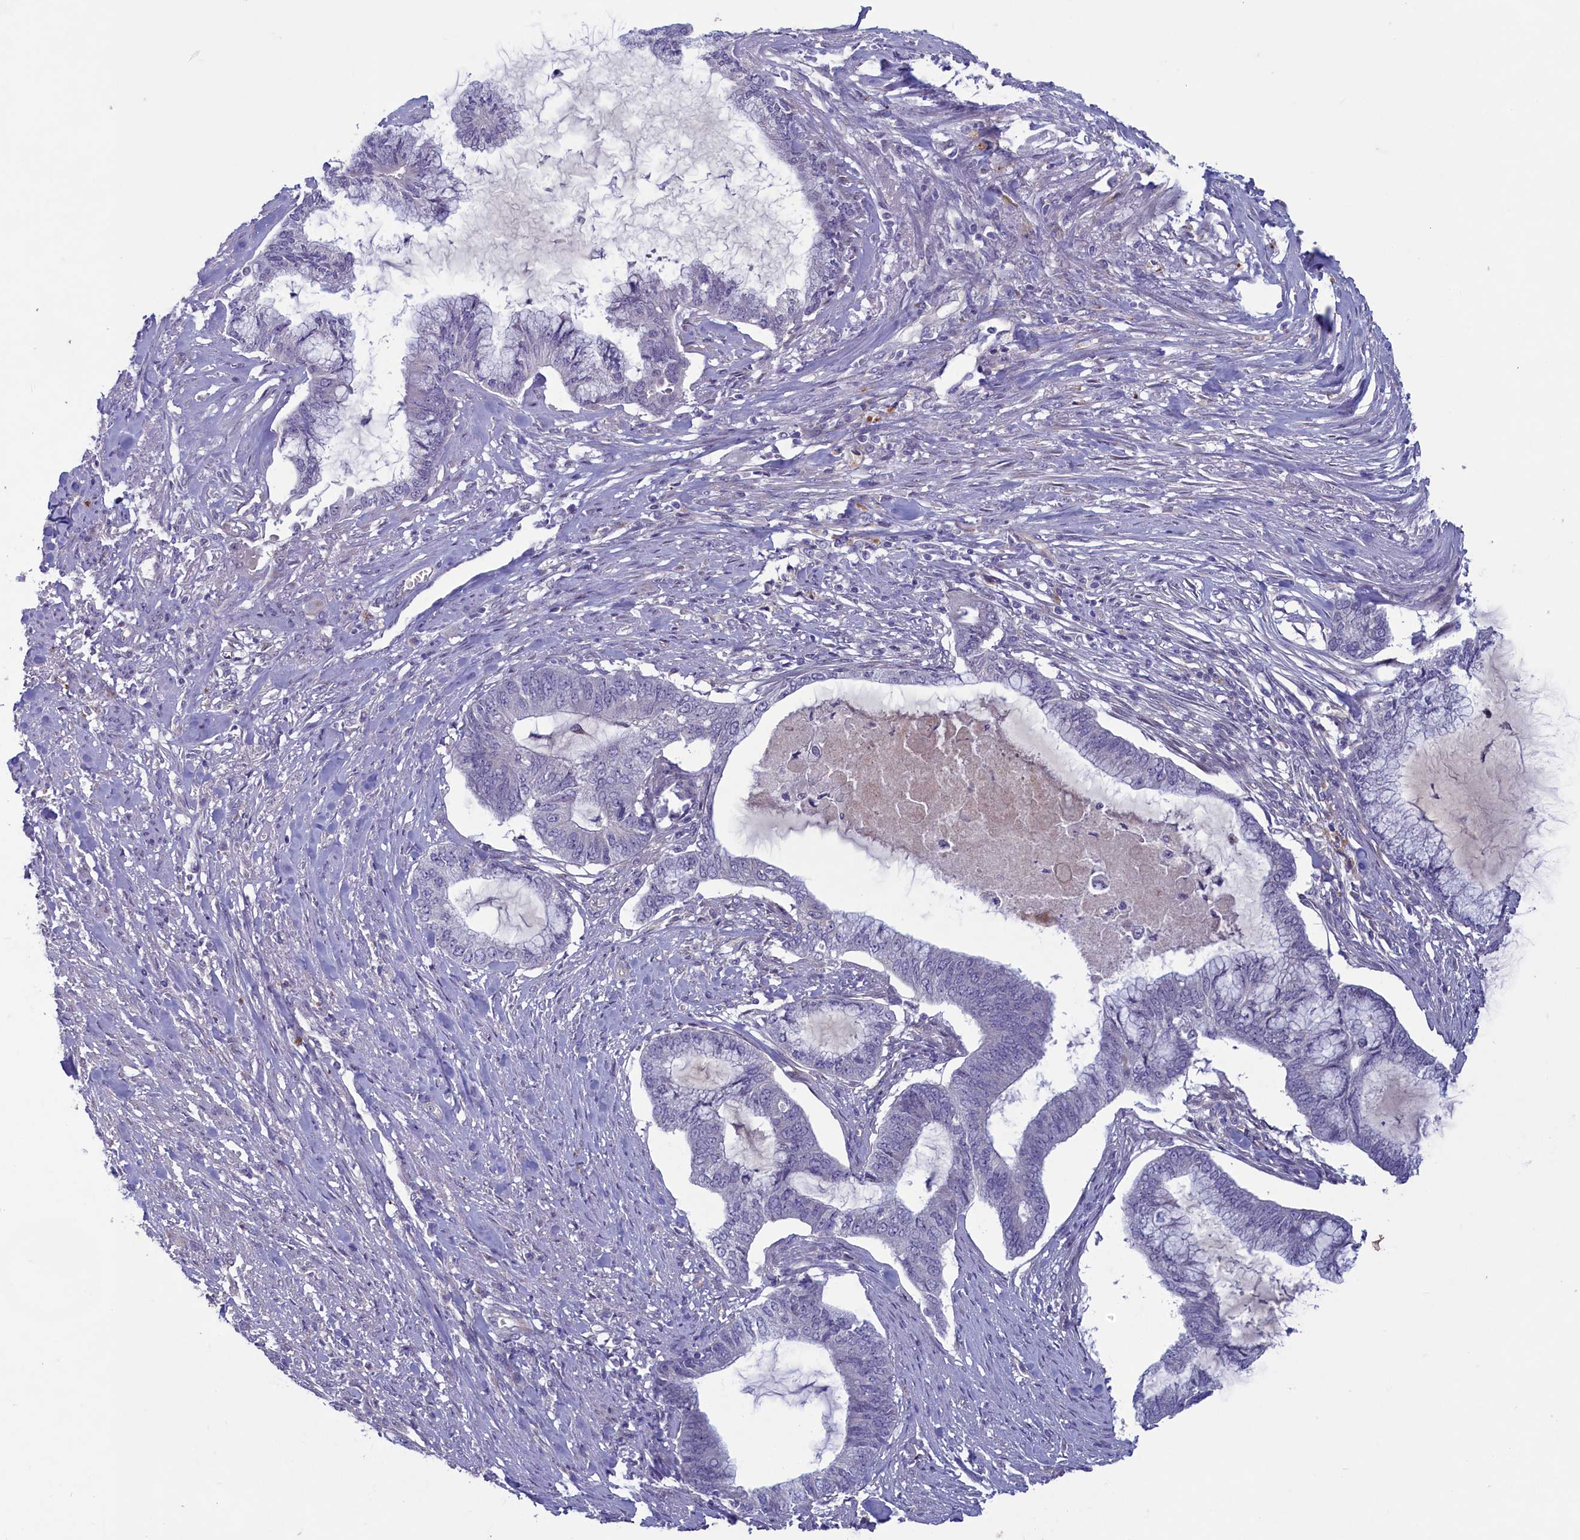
{"staining": {"intensity": "negative", "quantity": "none", "location": "none"}, "tissue": "endometrial cancer", "cell_type": "Tumor cells", "image_type": "cancer", "snomed": [{"axis": "morphology", "description": "Adenocarcinoma, NOS"}, {"axis": "topography", "description": "Endometrium"}], "caption": "The IHC histopathology image has no significant positivity in tumor cells of endometrial cancer (adenocarcinoma) tissue.", "gene": "PLEKHG6", "patient": {"sex": "female", "age": 86}}